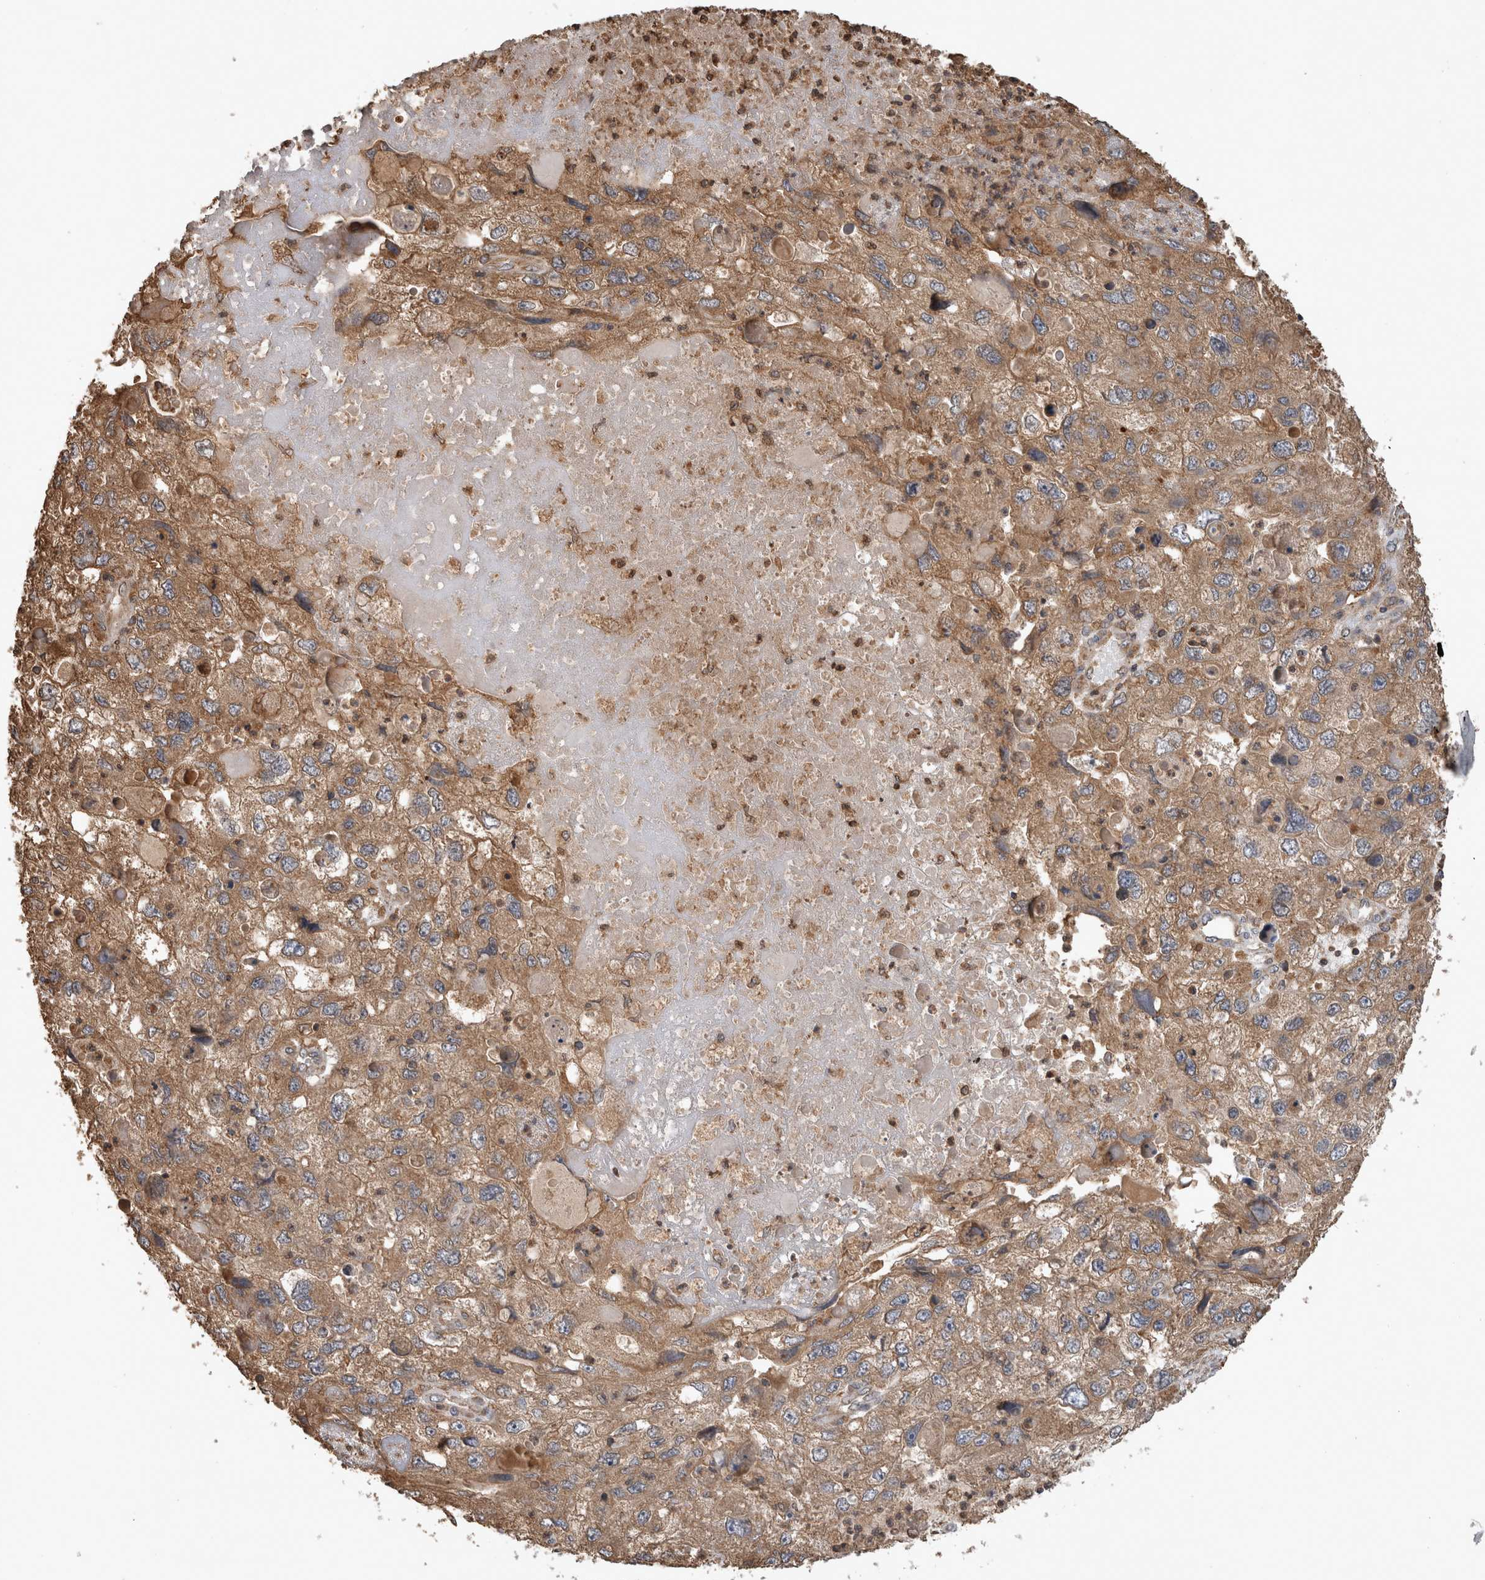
{"staining": {"intensity": "moderate", "quantity": ">75%", "location": "cytoplasmic/membranous"}, "tissue": "endometrial cancer", "cell_type": "Tumor cells", "image_type": "cancer", "snomed": [{"axis": "morphology", "description": "Adenocarcinoma, NOS"}, {"axis": "topography", "description": "Endometrium"}], "caption": "Adenocarcinoma (endometrial) stained with immunohistochemistry (IHC) exhibits moderate cytoplasmic/membranous positivity in approximately >75% of tumor cells.", "gene": "OTUD7B", "patient": {"sex": "female", "age": 49}}